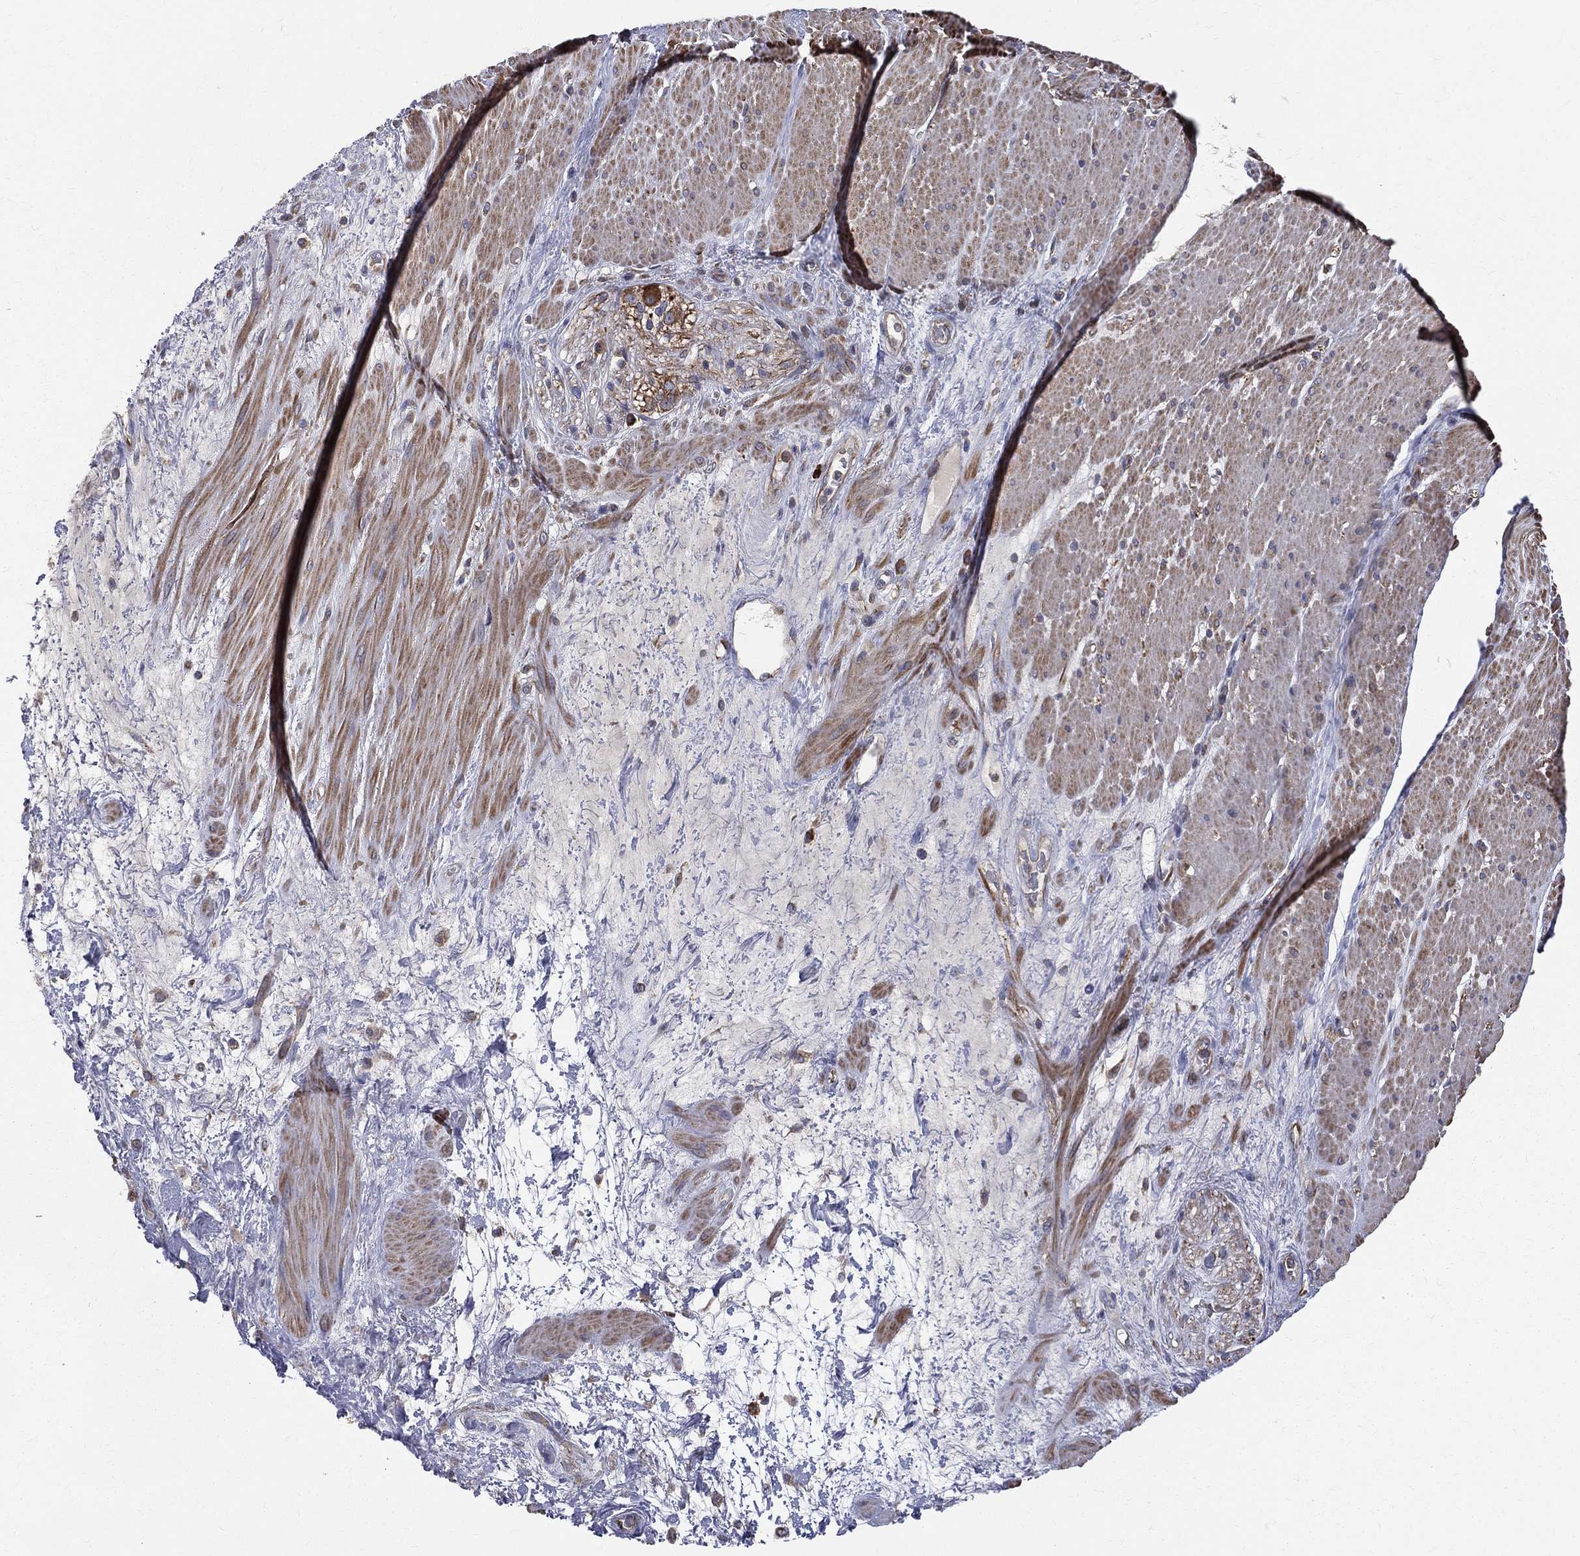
{"staining": {"intensity": "moderate", "quantity": "25%-75%", "location": "cytoplasmic/membranous"}, "tissue": "smooth muscle", "cell_type": "Smooth muscle cells", "image_type": "normal", "snomed": [{"axis": "morphology", "description": "Normal tissue, NOS"}, {"axis": "topography", "description": "Soft tissue"}, {"axis": "topography", "description": "Smooth muscle"}], "caption": "Smooth muscle stained with immunohistochemistry demonstrates moderate cytoplasmic/membranous expression in about 25%-75% of smooth muscle cells.", "gene": "MIX23", "patient": {"sex": "male", "age": 72}}